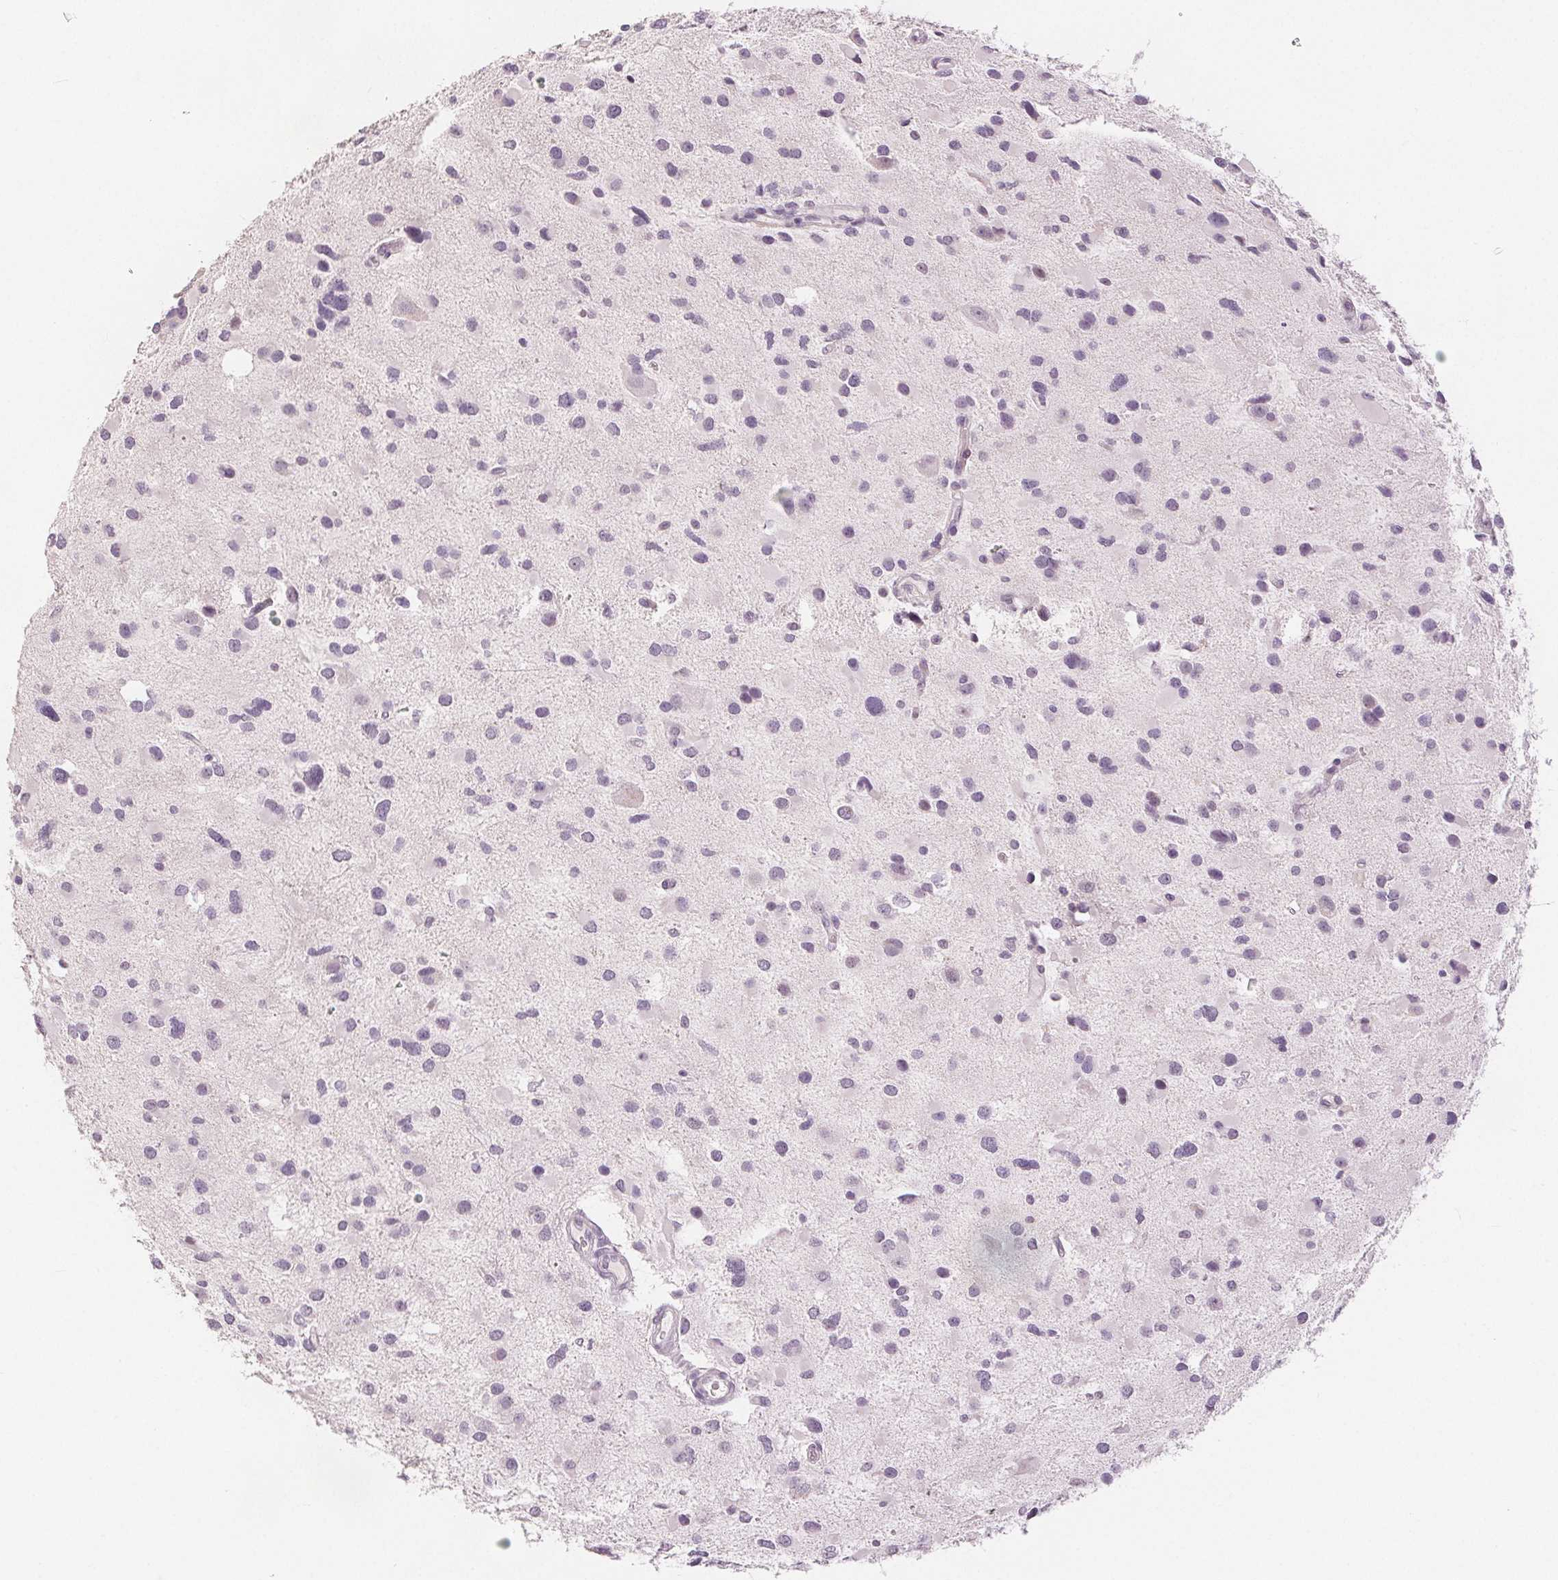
{"staining": {"intensity": "negative", "quantity": "none", "location": "none"}, "tissue": "glioma", "cell_type": "Tumor cells", "image_type": "cancer", "snomed": [{"axis": "morphology", "description": "Glioma, malignant, Low grade"}, {"axis": "topography", "description": "Brain"}], "caption": "There is no significant expression in tumor cells of malignant low-grade glioma.", "gene": "SLC27A5", "patient": {"sex": "female", "age": 32}}